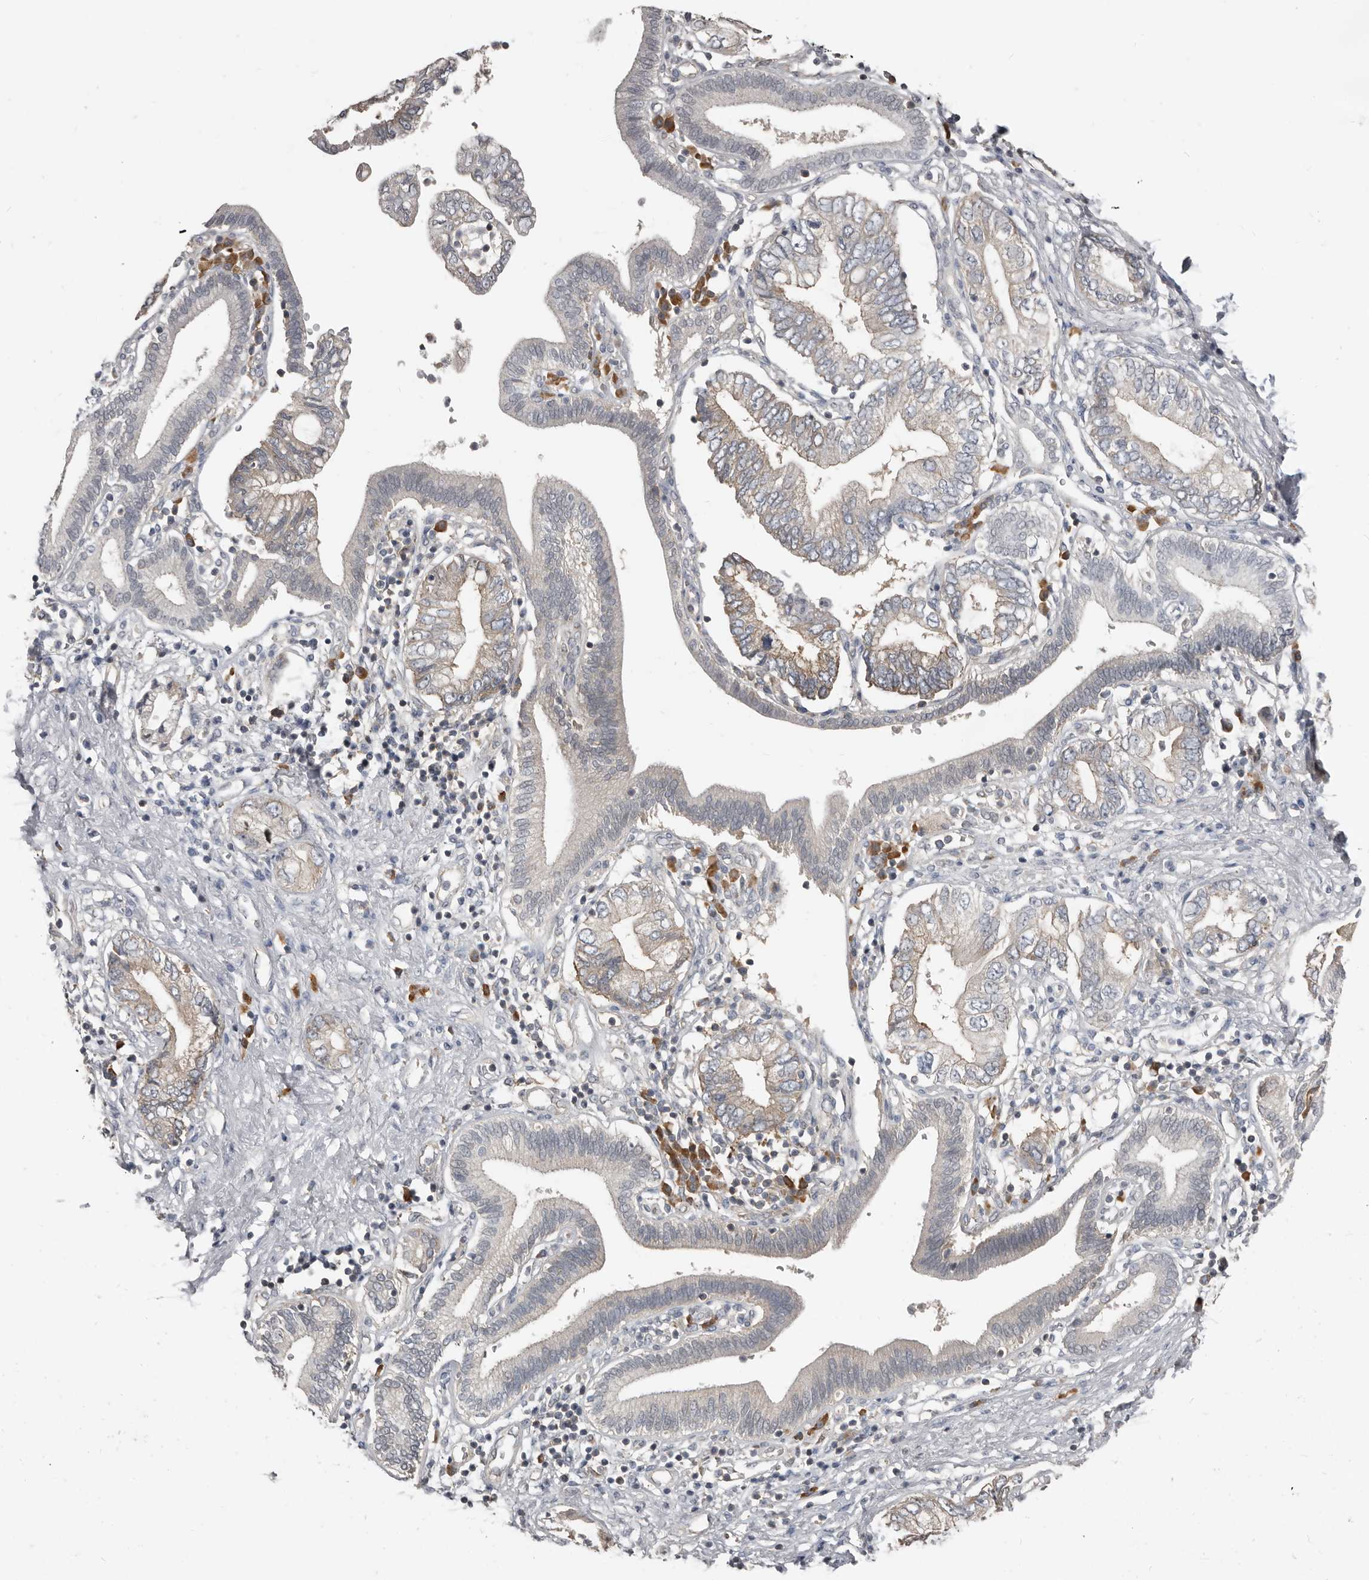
{"staining": {"intensity": "weak", "quantity": "<25%", "location": "cytoplasmic/membranous"}, "tissue": "pancreatic cancer", "cell_type": "Tumor cells", "image_type": "cancer", "snomed": [{"axis": "morphology", "description": "Adenocarcinoma, NOS"}, {"axis": "topography", "description": "Pancreas"}], "caption": "Immunohistochemistry (IHC) micrograph of human pancreatic cancer stained for a protein (brown), which reveals no positivity in tumor cells.", "gene": "AKNAD1", "patient": {"sex": "female", "age": 73}}